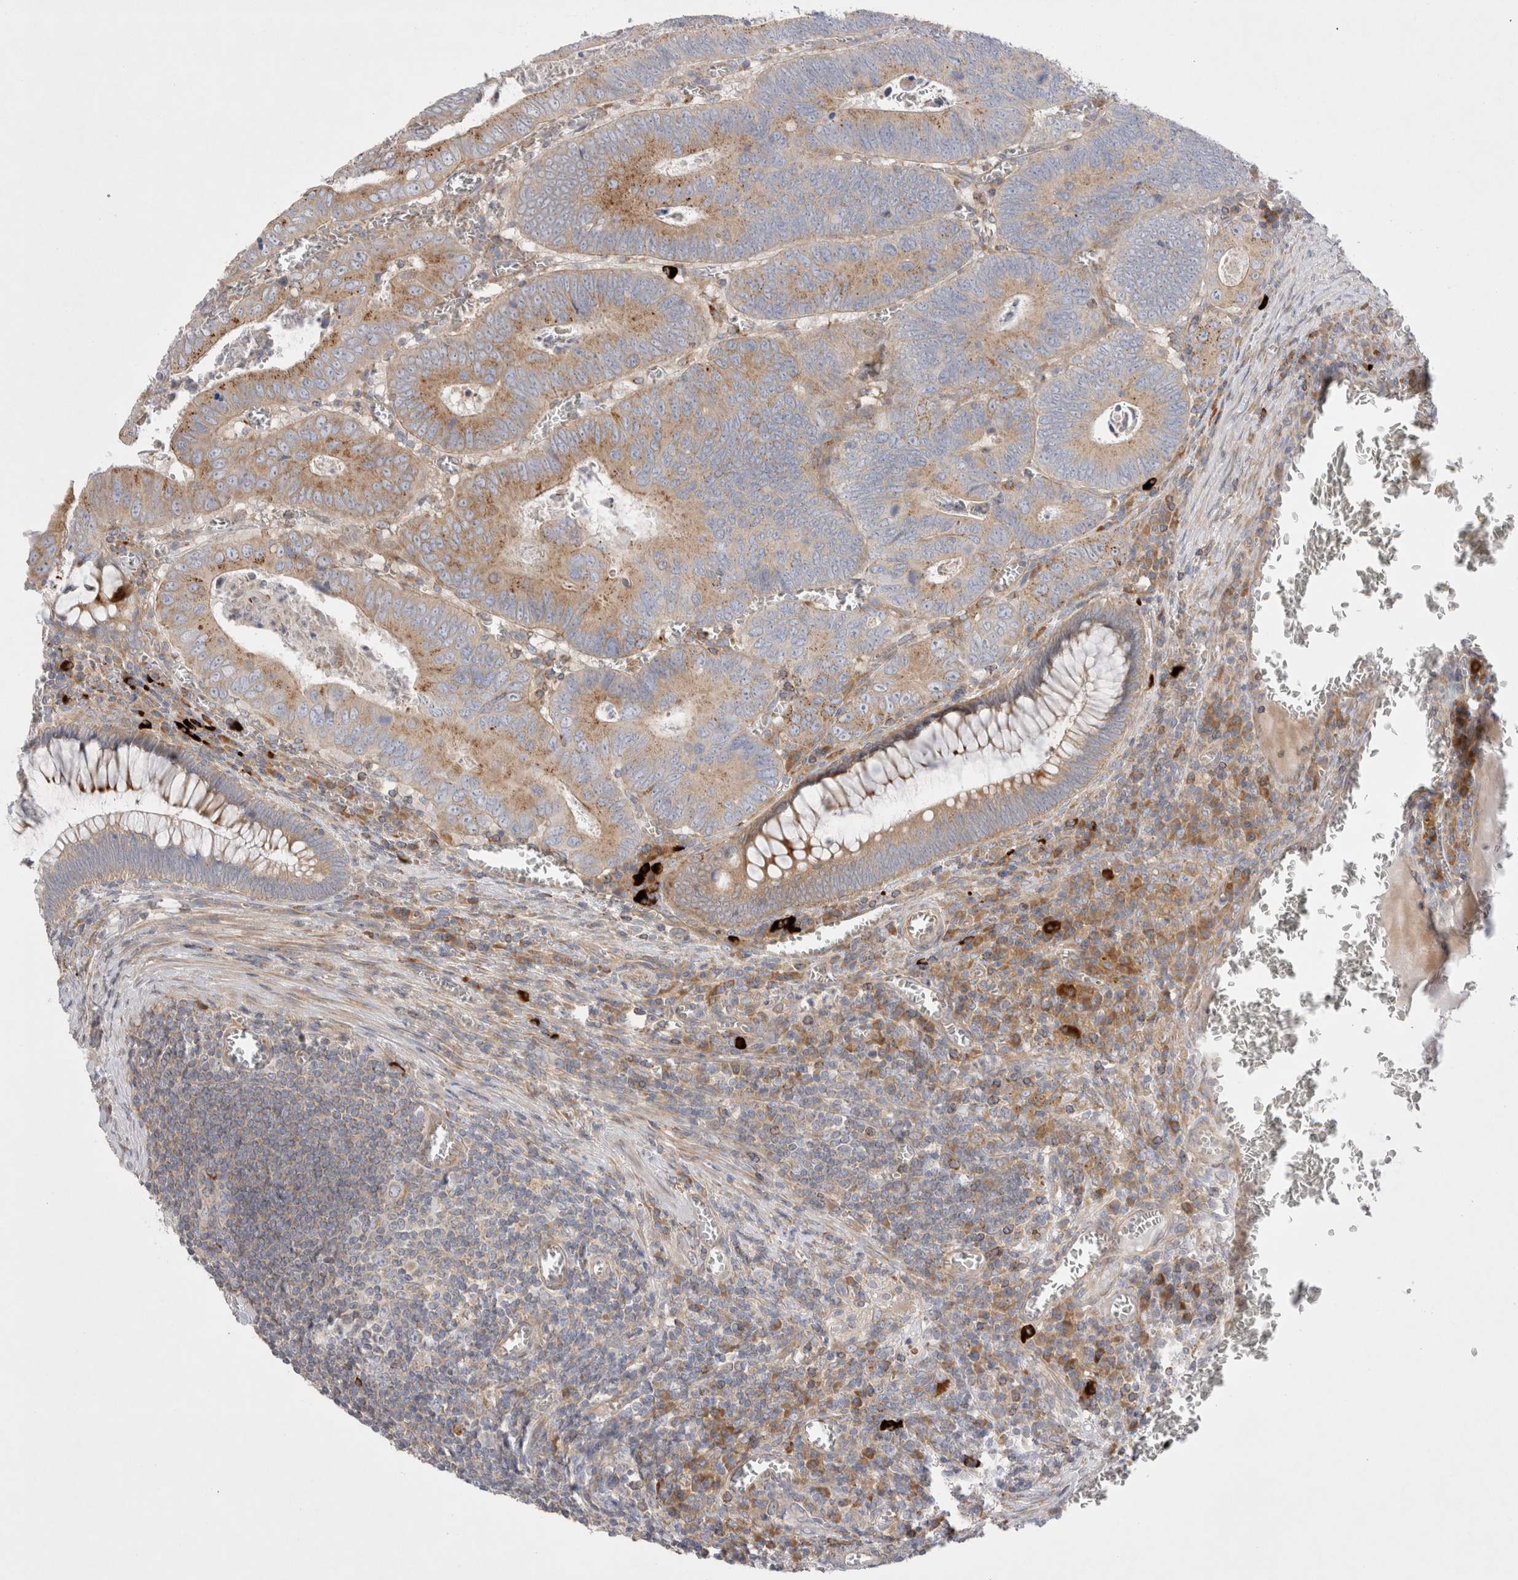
{"staining": {"intensity": "moderate", "quantity": ">75%", "location": "cytoplasmic/membranous"}, "tissue": "colorectal cancer", "cell_type": "Tumor cells", "image_type": "cancer", "snomed": [{"axis": "morphology", "description": "Inflammation, NOS"}, {"axis": "morphology", "description": "Adenocarcinoma, NOS"}, {"axis": "topography", "description": "Colon"}], "caption": "The immunohistochemical stain shows moderate cytoplasmic/membranous expression in tumor cells of colorectal cancer (adenocarcinoma) tissue. The staining was performed using DAB, with brown indicating positive protein expression. Nuclei are stained blue with hematoxylin.", "gene": "TBC1D16", "patient": {"sex": "male", "age": 72}}